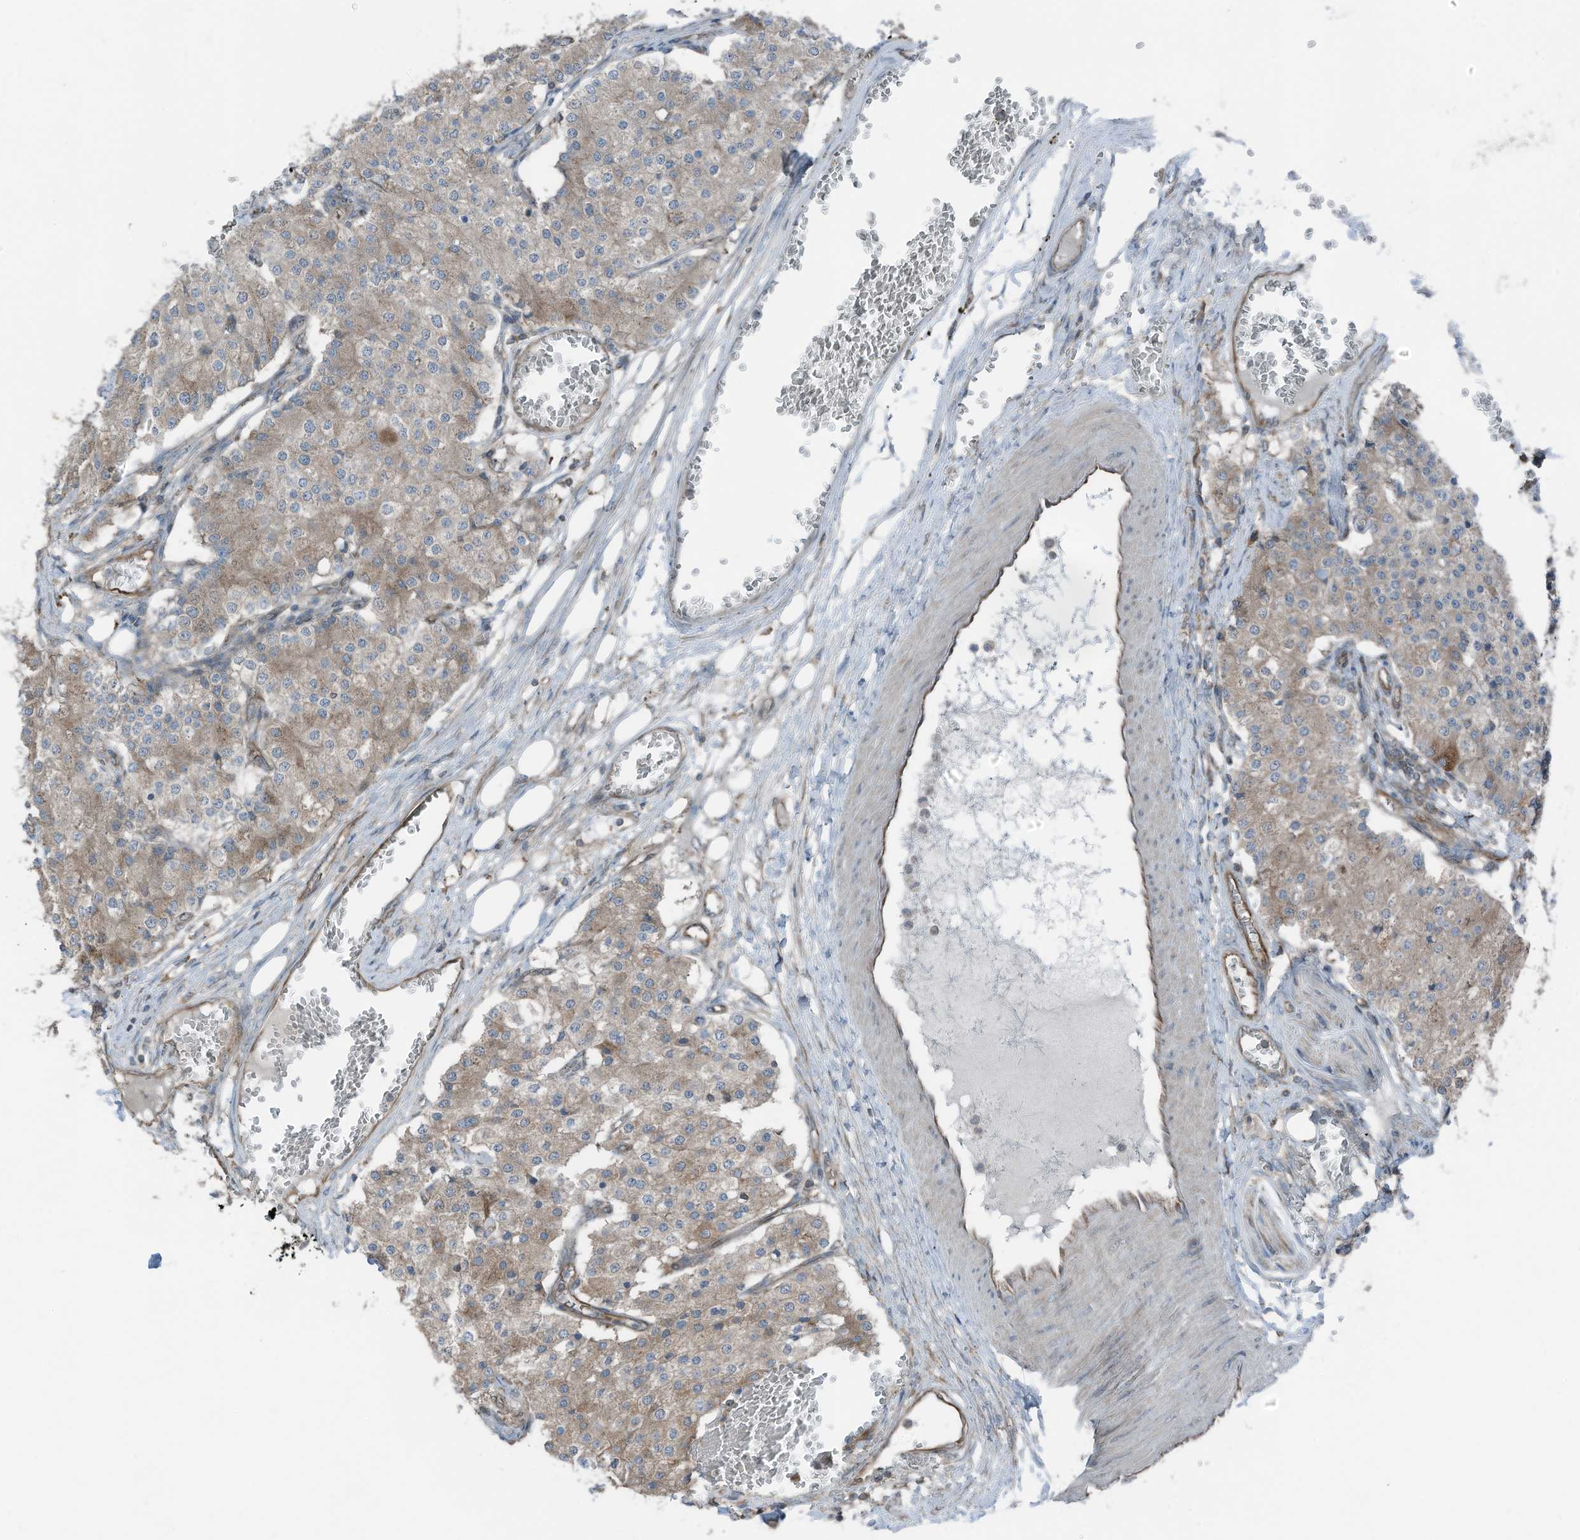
{"staining": {"intensity": "weak", "quantity": "<25%", "location": "cytoplasmic/membranous"}, "tissue": "carcinoid", "cell_type": "Tumor cells", "image_type": "cancer", "snomed": [{"axis": "morphology", "description": "Carcinoid, malignant, NOS"}, {"axis": "topography", "description": "Colon"}], "caption": "This image is of carcinoid stained with IHC to label a protein in brown with the nuclei are counter-stained blue. There is no expression in tumor cells.", "gene": "TXNDC9", "patient": {"sex": "female", "age": 52}}